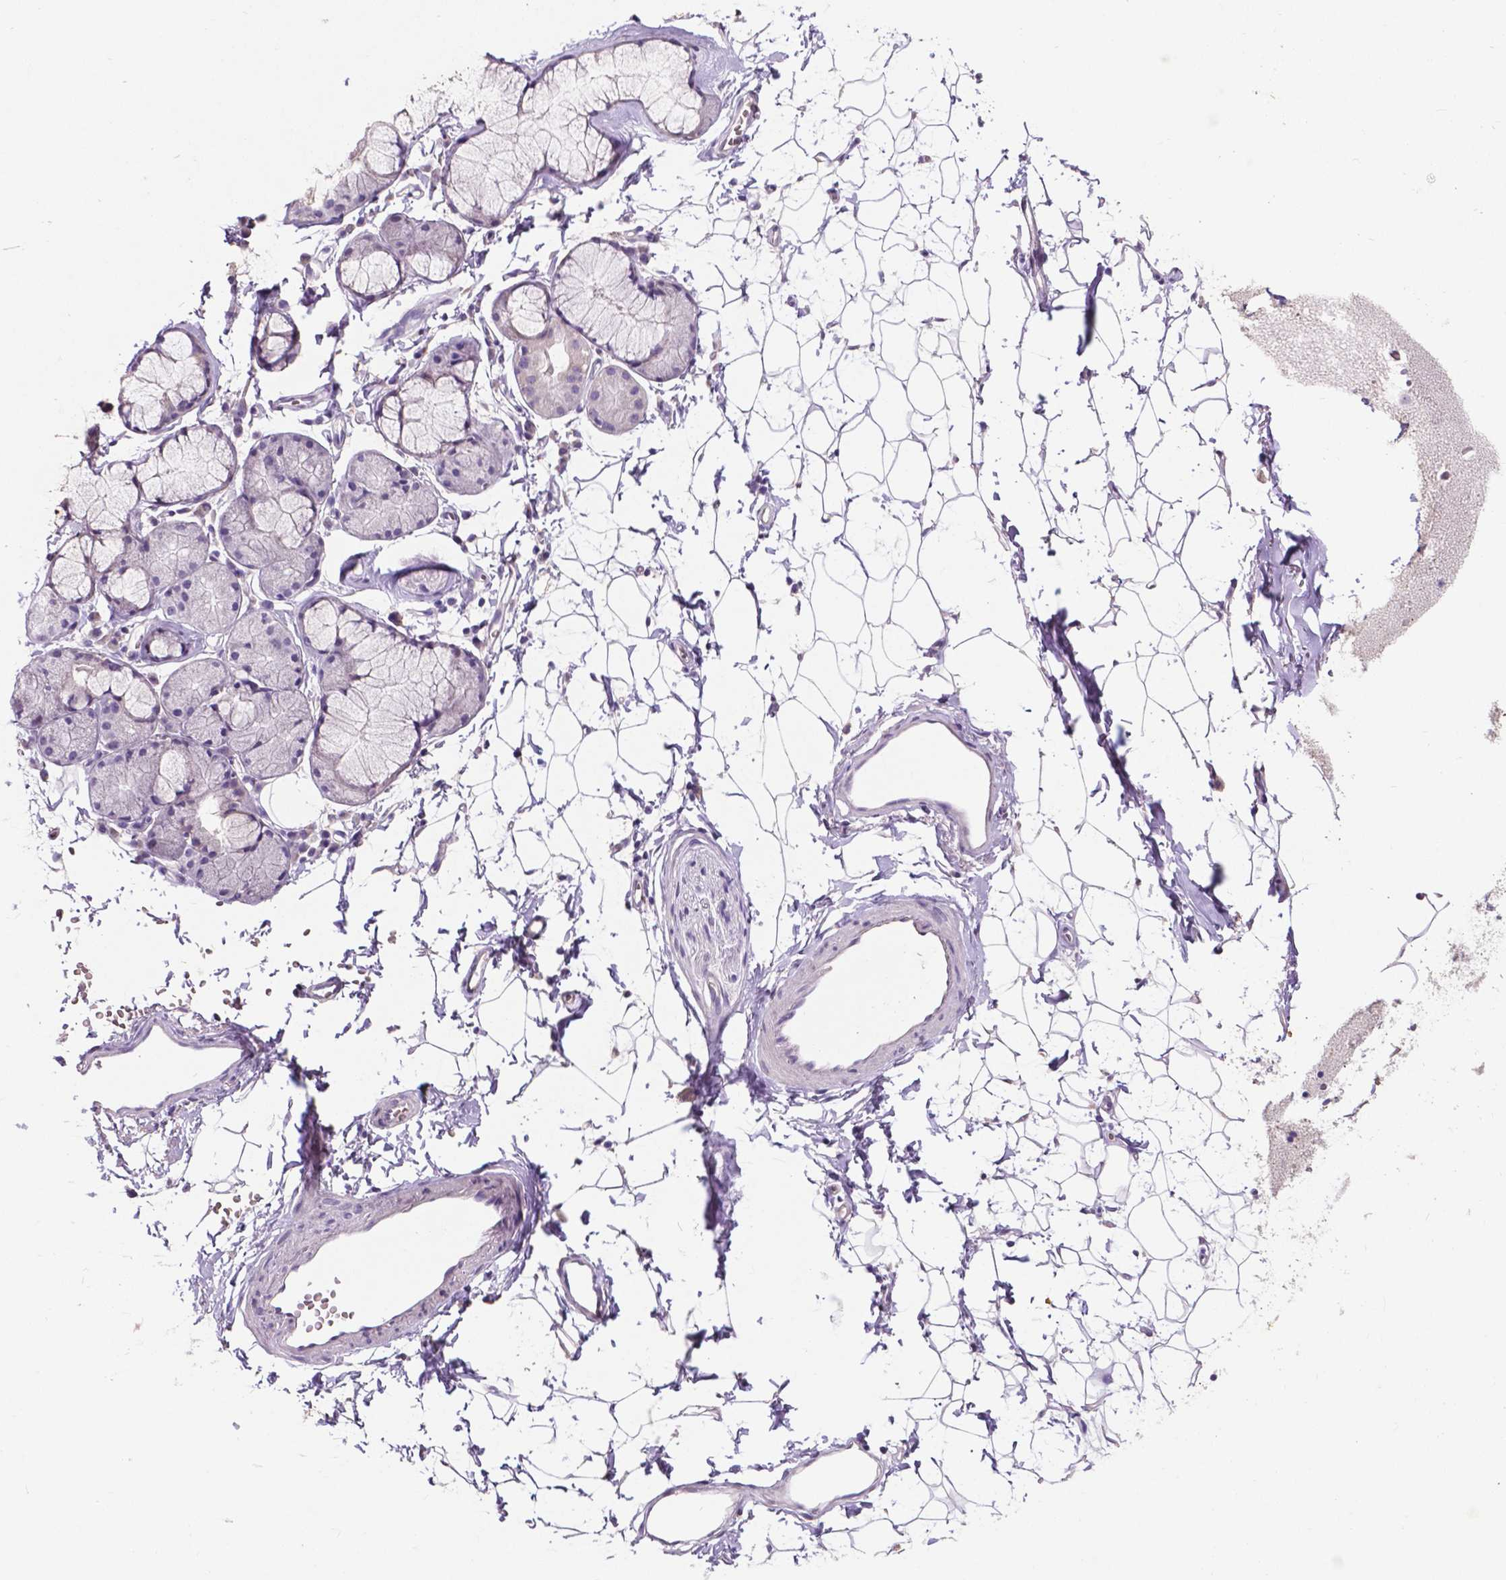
{"staining": {"intensity": "negative", "quantity": "none", "location": "none"}, "tissue": "adipose tissue", "cell_type": "Adipocytes", "image_type": "normal", "snomed": [{"axis": "morphology", "description": "Normal tissue, NOS"}, {"axis": "topography", "description": "Cartilage tissue"}, {"axis": "topography", "description": "Bronchus"}], "caption": "A micrograph of adipose tissue stained for a protein demonstrates no brown staining in adipocytes.", "gene": "PLSCR1", "patient": {"sex": "female", "age": 79}}